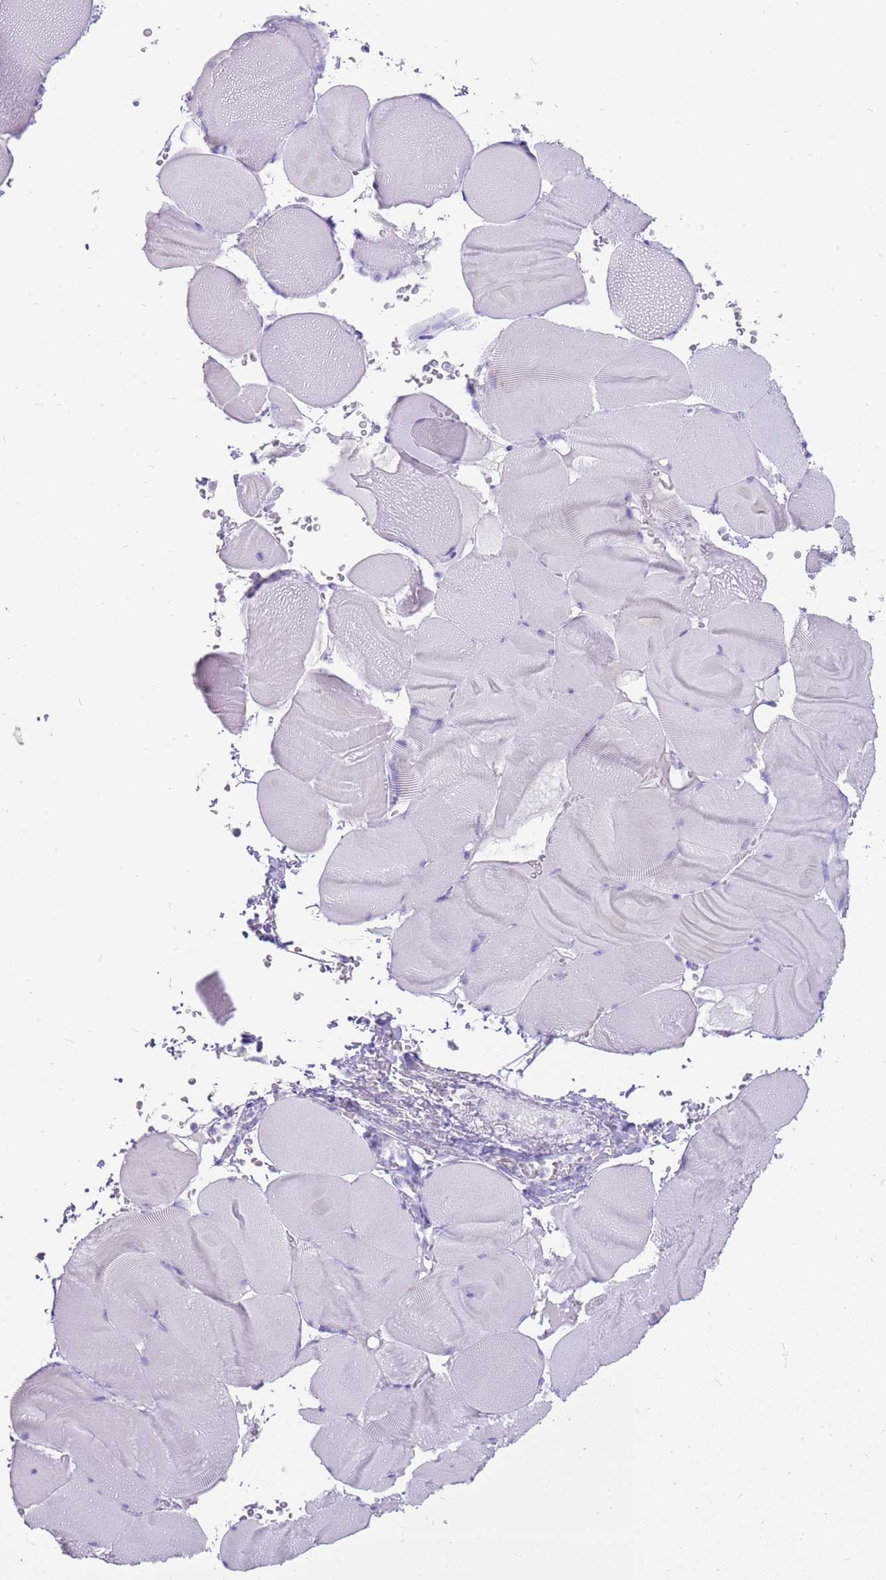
{"staining": {"intensity": "negative", "quantity": "none", "location": "none"}, "tissue": "skeletal muscle", "cell_type": "Myocytes", "image_type": "normal", "snomed": [{"axis": "morphology", "description": "Normal tissue, NOS"}, {"axis": "topography", "description": "Skeletal muscle"}], "caption": "Photomicrograph shows no protein staining in myocytes of benign skeletal muscle. The staining was performed using DAB to visualize the protein expression in brown, while the nuclei were stained in blue with hematoxylin (Magnification: 20x).", "gene": "ENSG00000271254", "patient": {"sex": "male", "age": 62}}